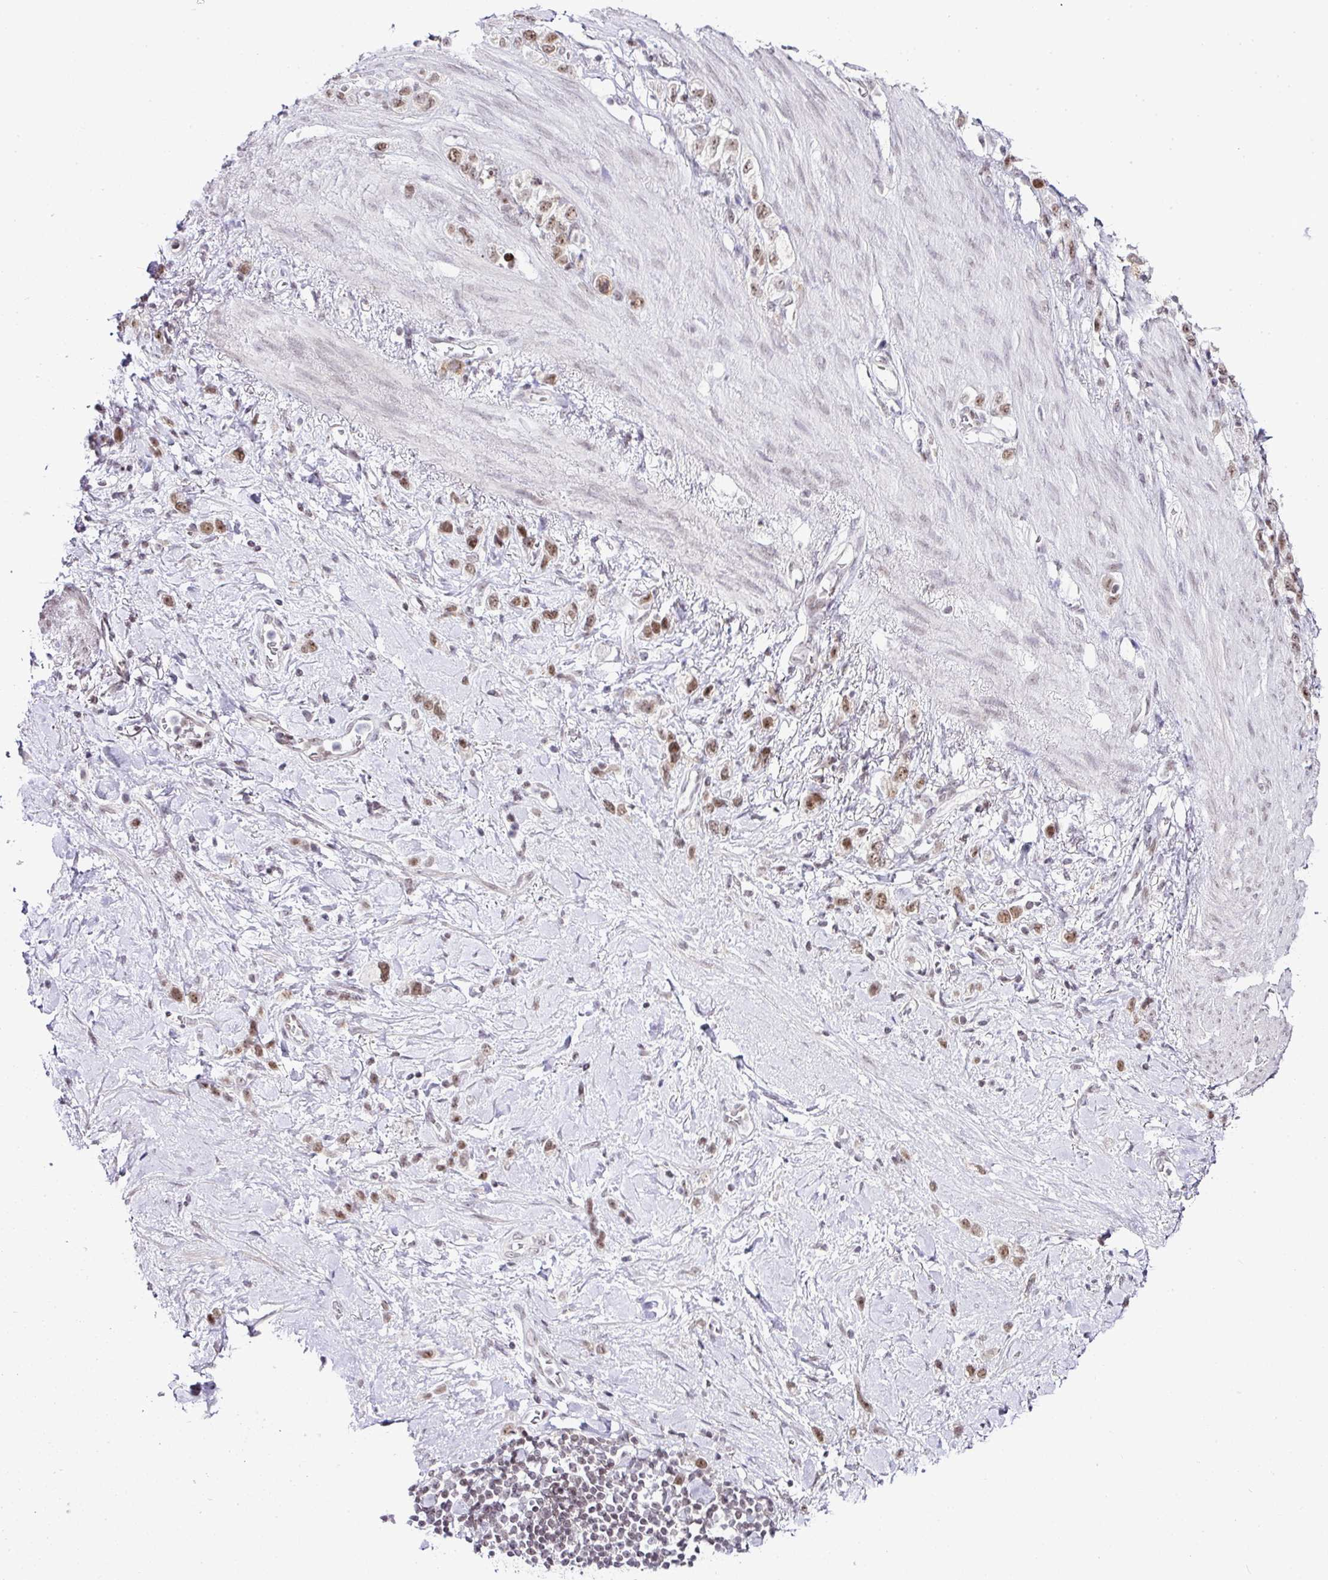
{"staining": {"intensity": "moderate", "quantity": ">75%", "location": "nuclear"}, "tissue": "stomach cancer", "cell_type": "Tumor cells", "image_type": "cancer", "snomed": [{"axis": "morphology", "description": "Adenocarcinoma, NOS"}, {"axis": "topography", "description": "Stomach"}], "caption": "IHC micrograph of stomach adenocarcinoma stained for a protein (brown), which reveals medium levels of moderate nuclear positivity in about >75% of tumor cells.", "gene": "FAM32A", "patient": {"sex": "female", "age": 65}}